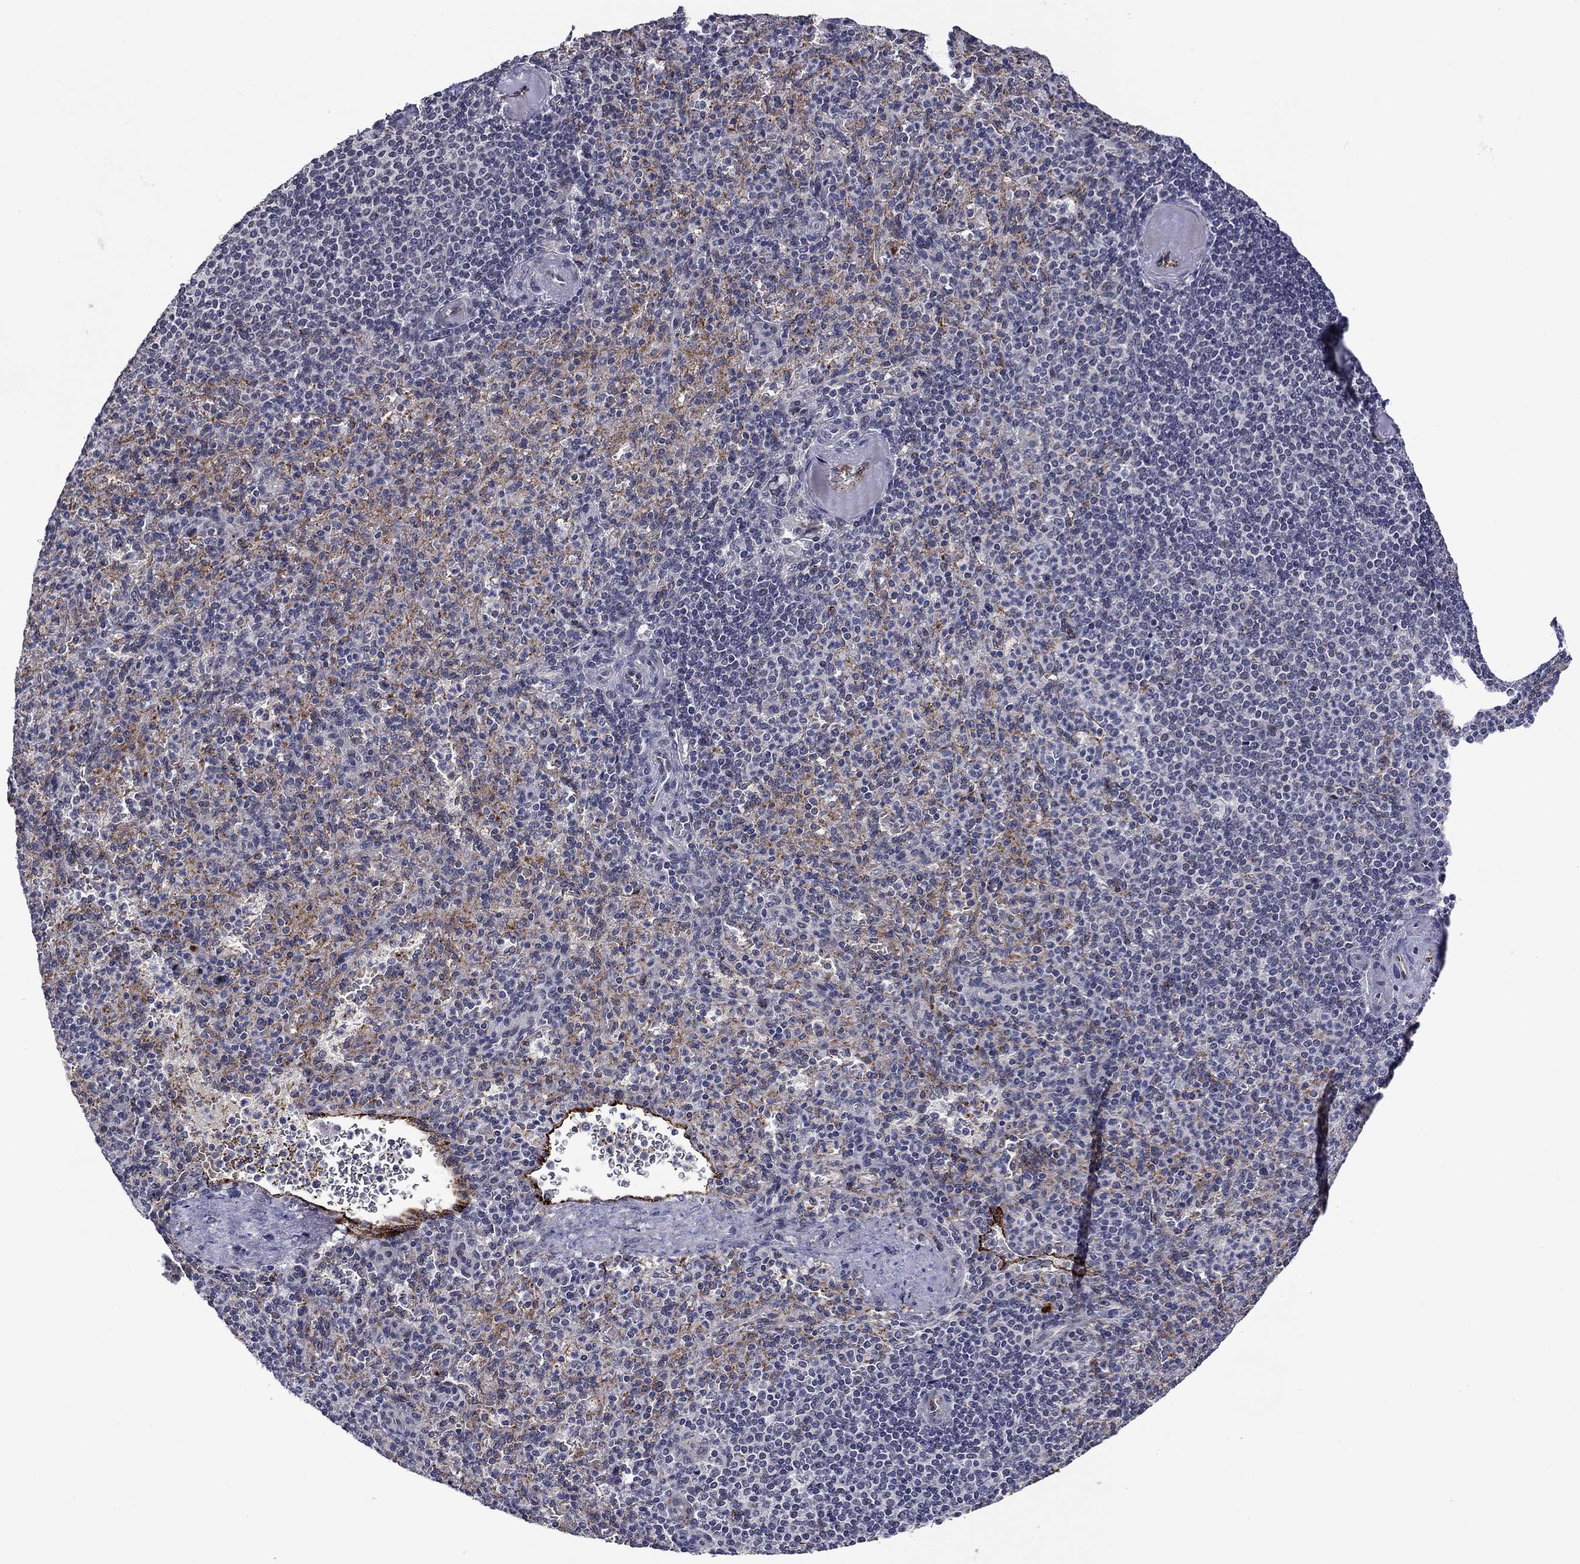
{"staining": {"intensity": "negative", "quantity": "none", "location": "none"}, "tissue": "spleen", "cell_type": "Cells in red pulp", "image_type": "normal", "snomed": [{"axis": "morphology", "description": "Normal tissue, NOS"}, {"axis": "topography", "description": "Spleen"}], "caption": "Immunohistochemistry photomicrograph of normal spleen stained for a protein (brown), which shows no staining in cells in red pulp. (Brightfield microscopy of DAB (3,3'-diaminobenzidine) immunohistochemistry at high magnification).", "gene": "SLITRK1", "patient": {"sex": "female", "age": 74}}